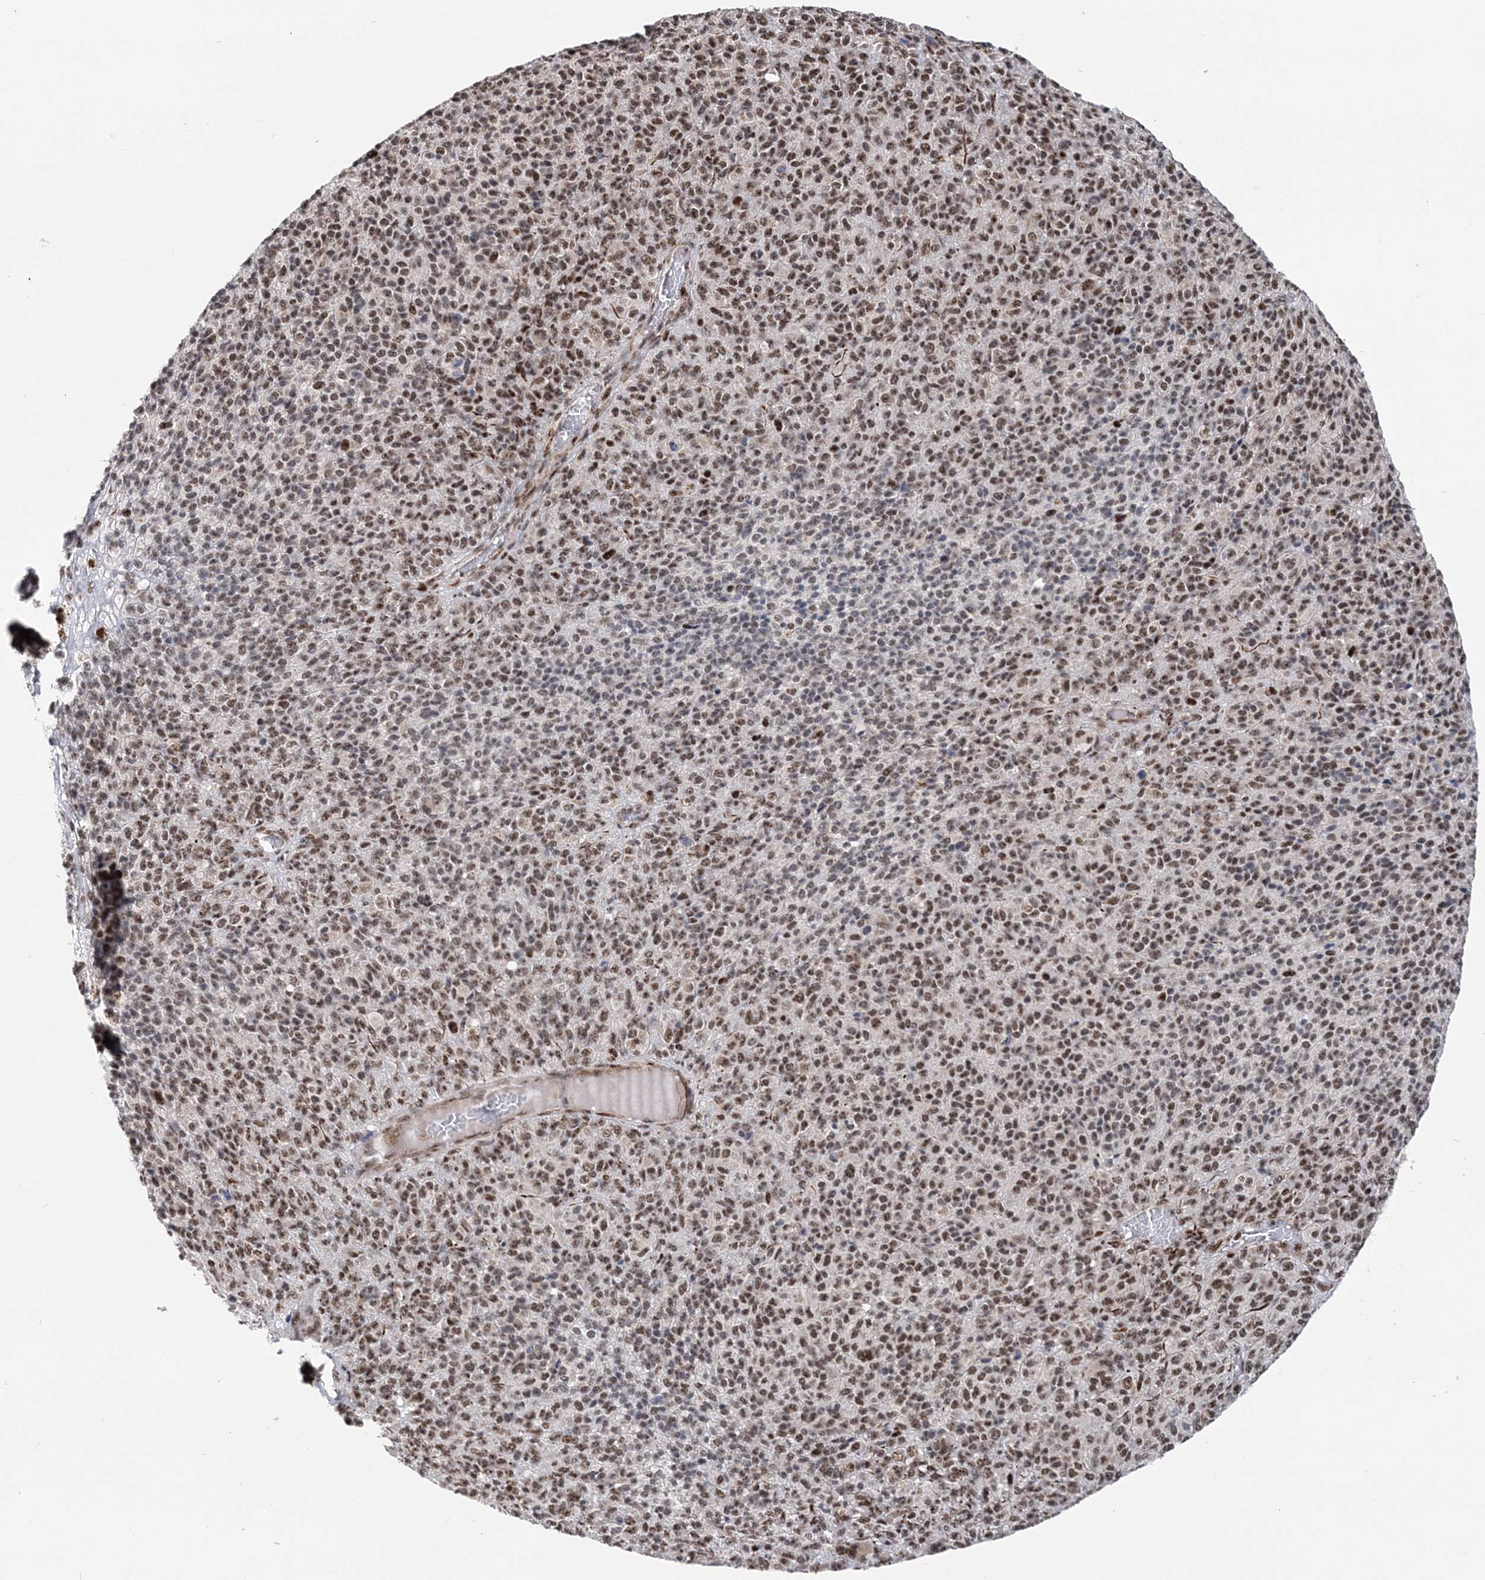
{"staining": {"intensity": "moderate", "quantity": "25%-75%", "location": "nuclear"}, "tissue": "melanoma", "cell_type": "Tumor cells", "image_type": "cancer", "snomed": [{"axis": "morphology", "description": "Malignant melanoma, Metastatic site"}, {"axis": "topography", "description": "Brain"}], "caption": "Malignant melanoma (metastatic site) was stained to show a protein in brown. There is medium levels of moderate nuclear staining in about 25%-75% of tumor cells.", "gene": "TATDN2", "patient": {"sex": "female", "age": 56}}